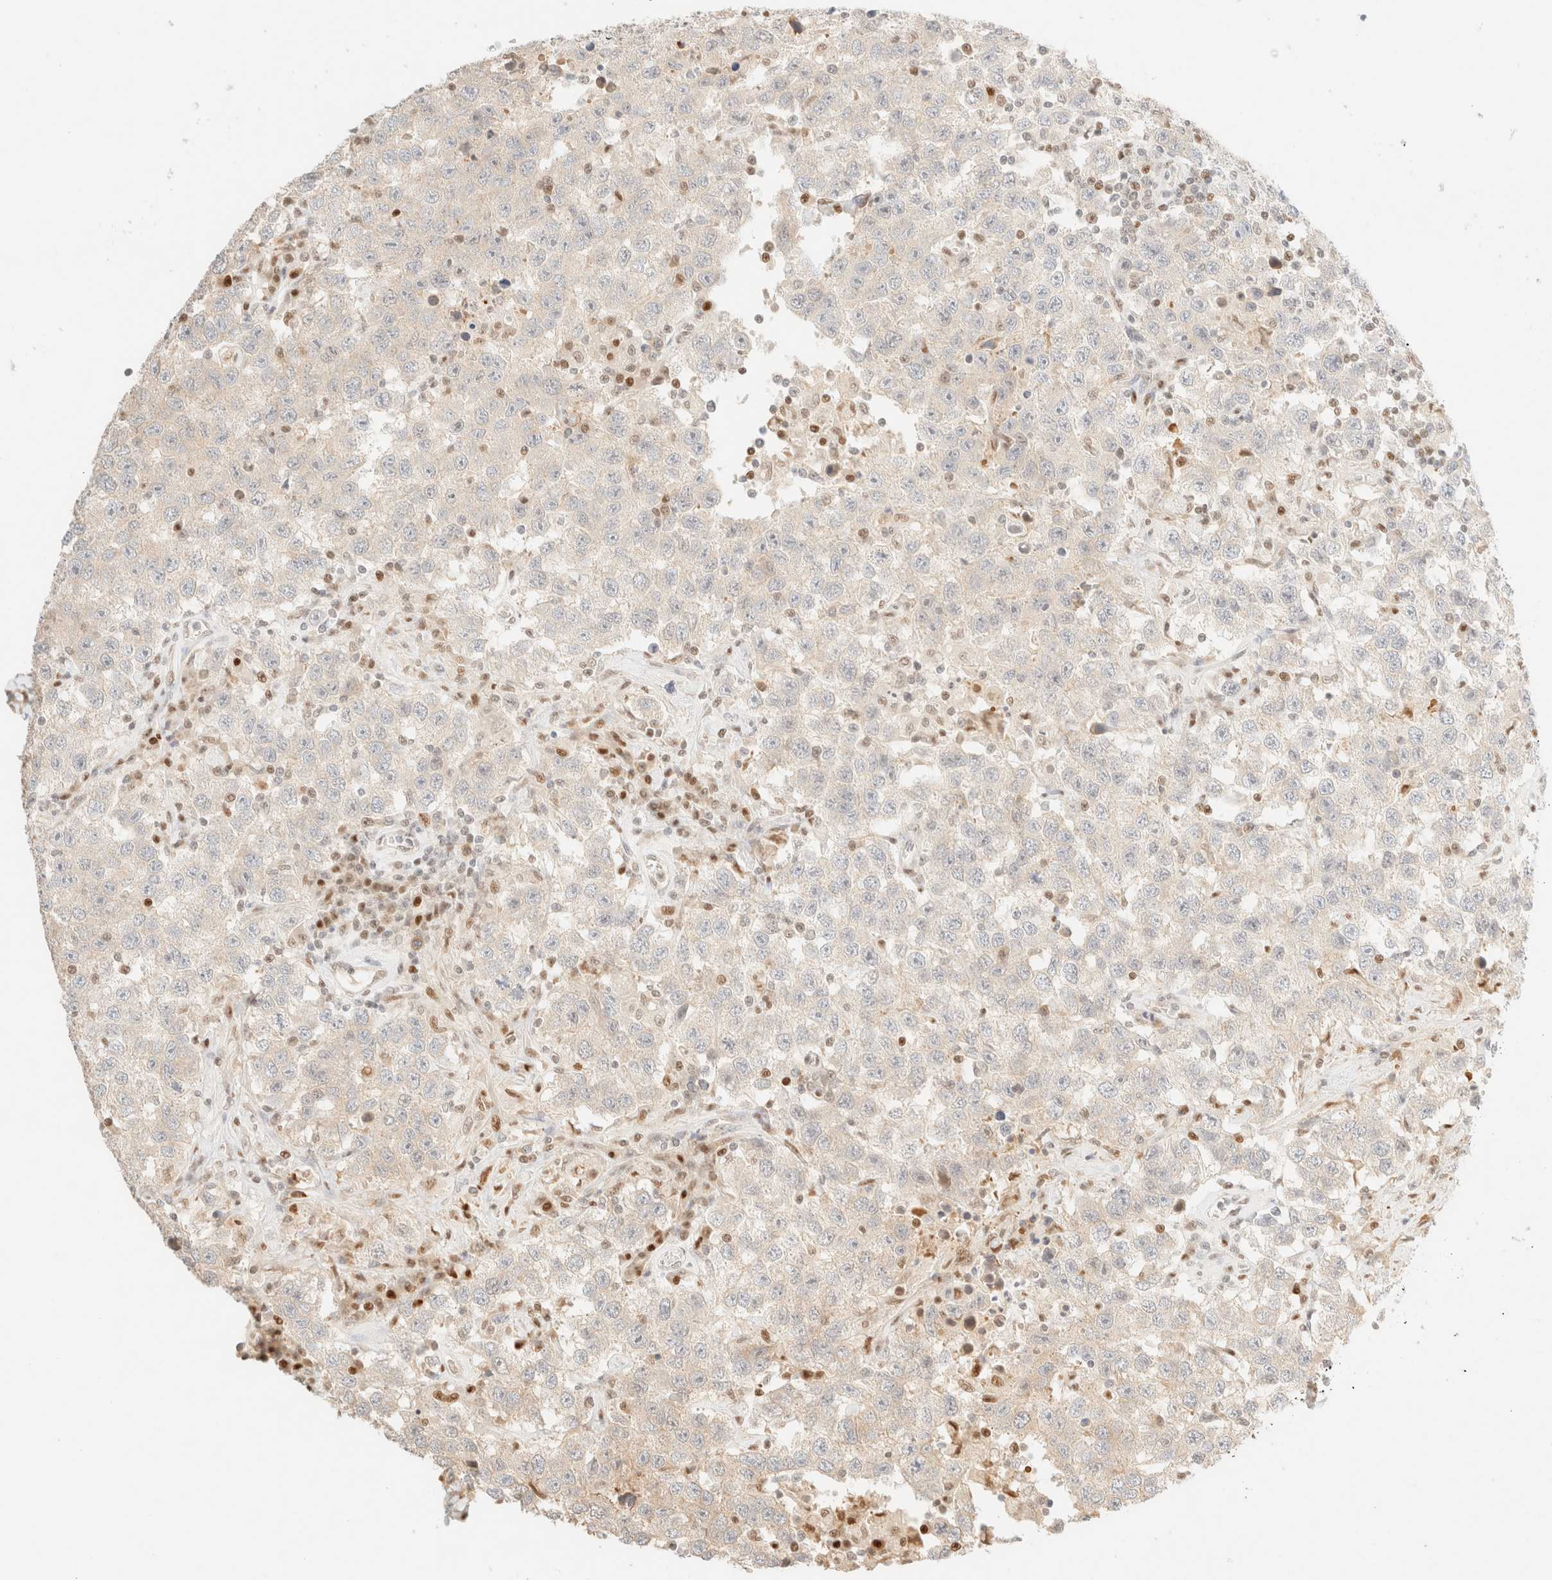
{"staining": {"intensity": "weak", "quantity": "<25%", "location": "cytoplasmic/membranous"}, "tissue": "testis cancer", "cell_type": "Tumor cells", "image_type": "cancer", "snomed": [{"axis": "morphology", "description": "Seminoma, NOS"}, {"axis": "topography", "description": "Testis"}], "caption": "The histopathology image shows no significant expression in tumor cells of seminoma (testis). The staining was performed using DAB to visualize the protein expression in brown, while the nuclei were stained in blue with hematoxylin (Magnification: 20x).", "gene": "TSR1", "patient": {"sex": "male", "age": 41}}